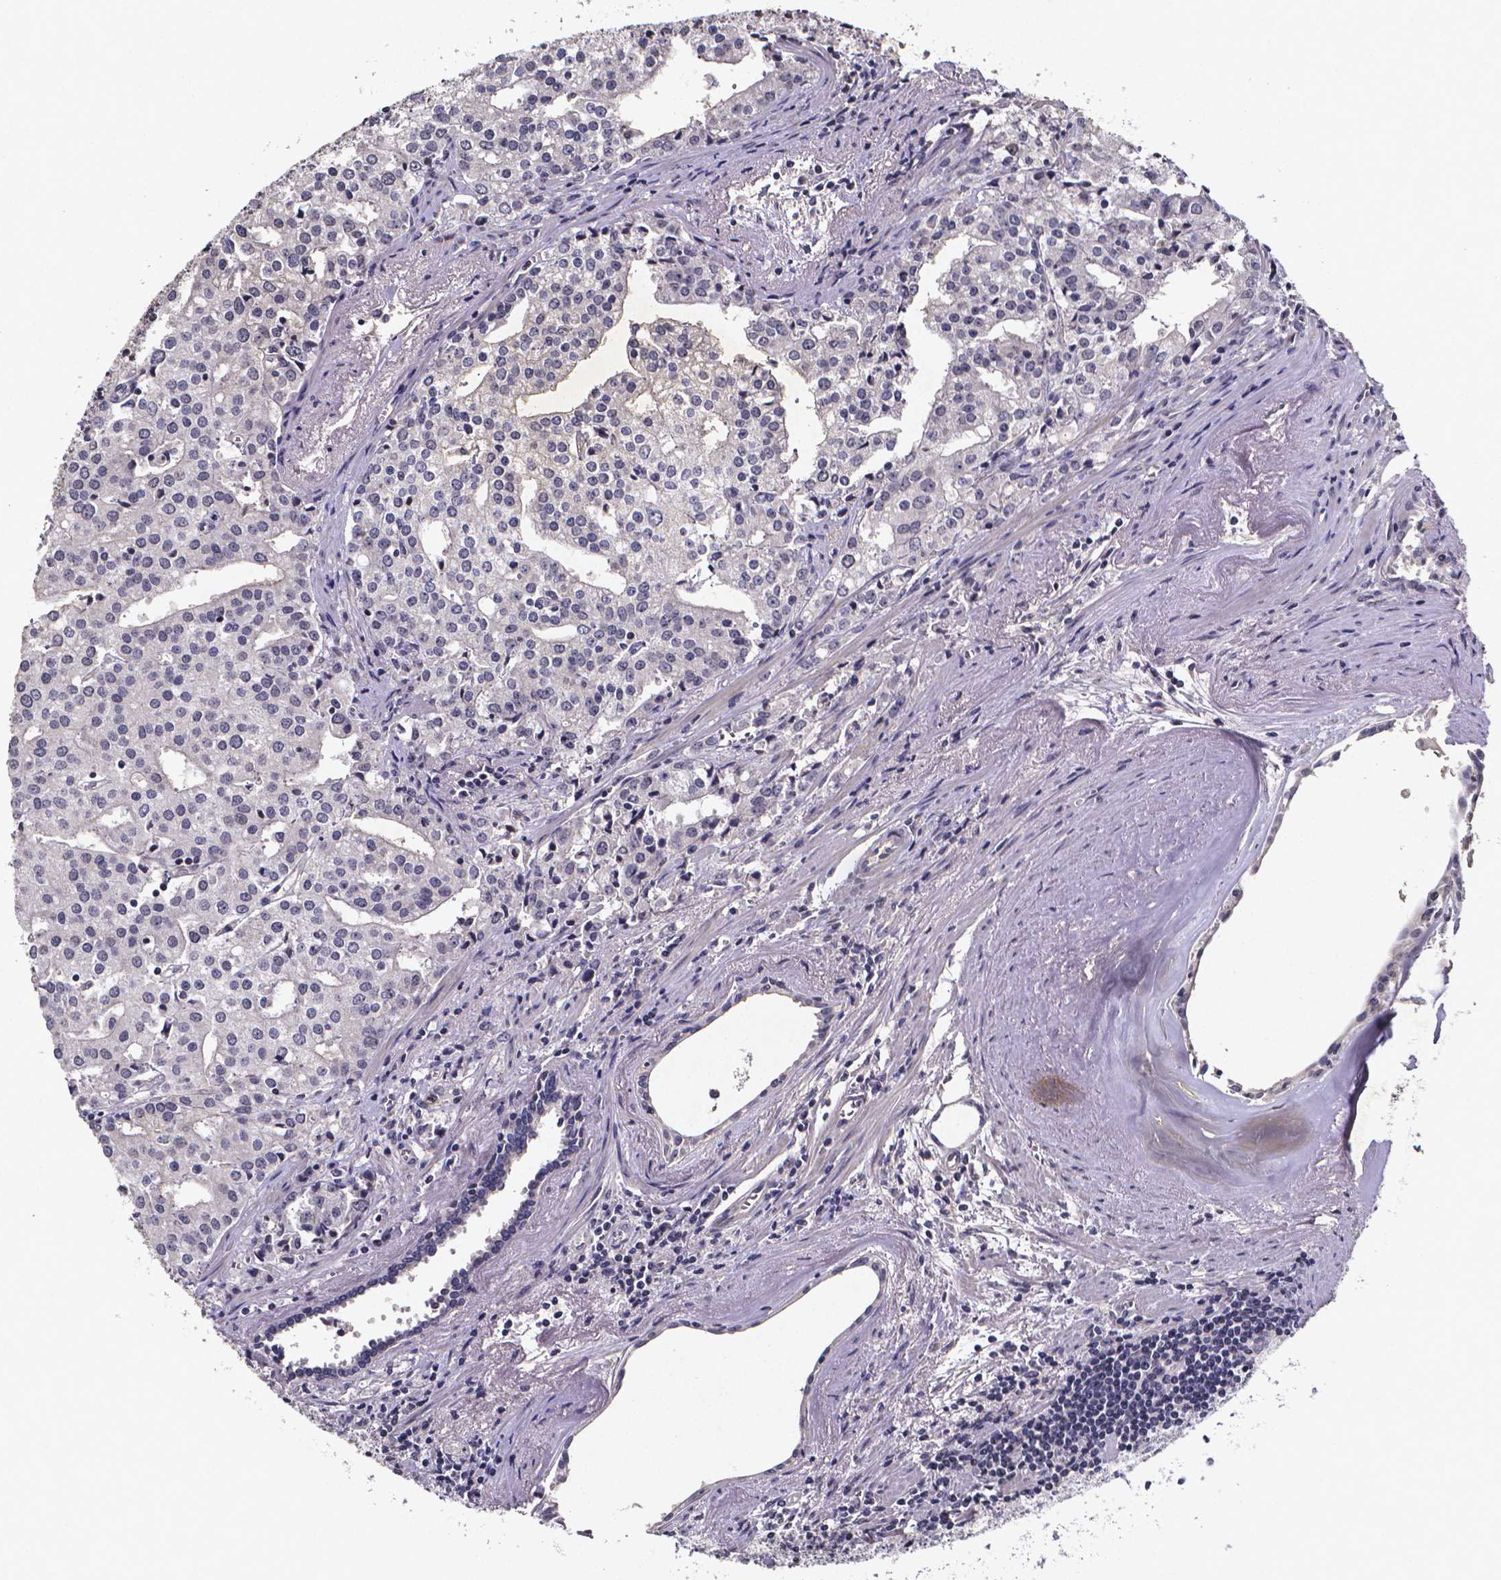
{"staining": {"intensity": "negative", "quantity": "none", "location": "none"}, "tissue": "prostate cancer", "cell_type": "Tumor cells", "image_type": "cancer", "snomed": [{"axis": "morphology", "description": "Adenocarcinoma, High grade"}, {"axis": "topography", "description": "Prostate"}], "caption": "Histopathology image shows no significant protein expression in tumor cells of prostate cancer (high-grade adenocarcinoma). (IHC, brightfield microscopy, high magnification).", "gene": "TP73", "patient": {"sex": "male", "age": 68}}